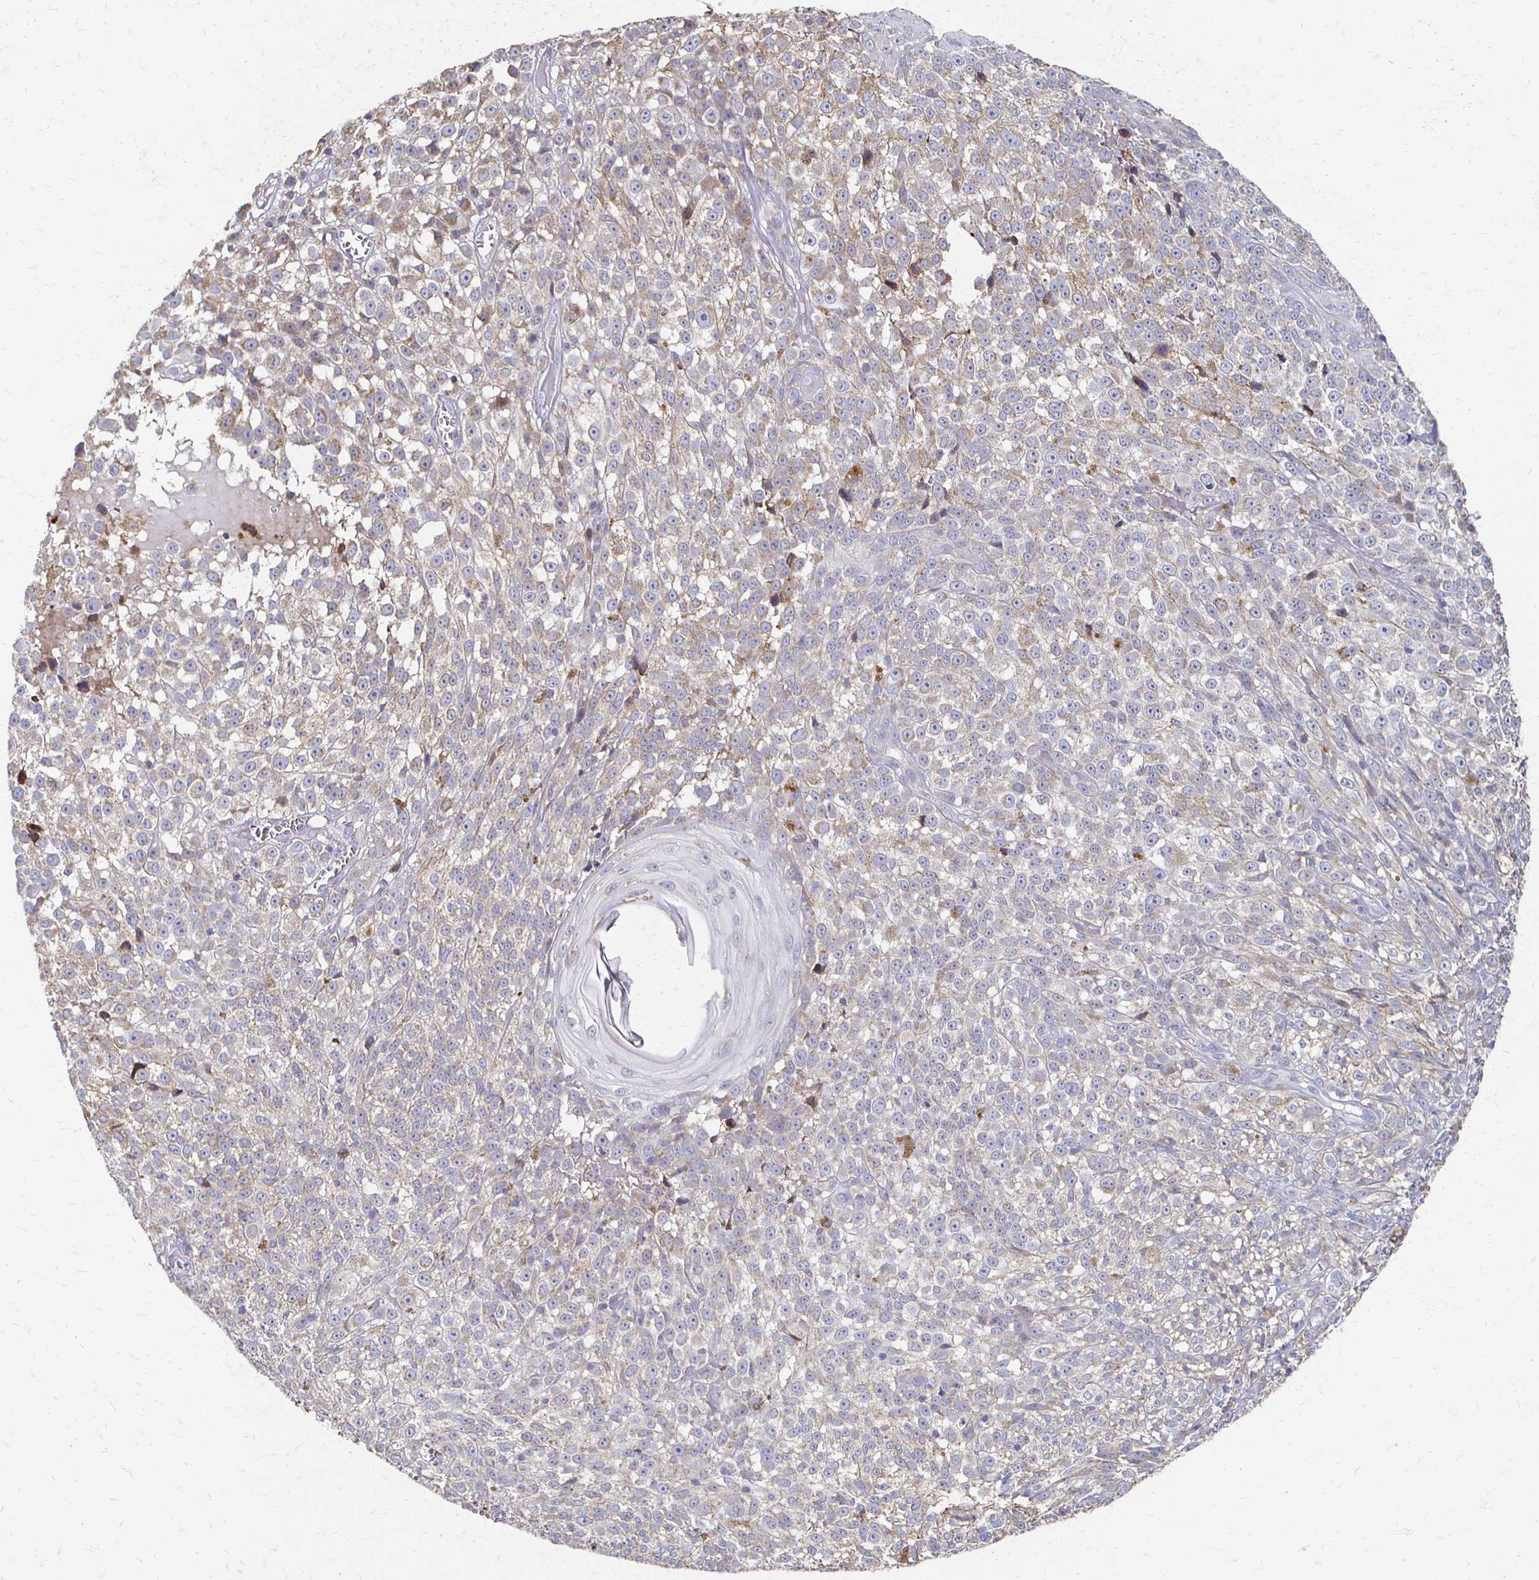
{"staining": {"intensity": "moderate", "quantity": ">75%", "location": "cytoplasmic/membranous"}, "tissue": "melanoma", "cell_type": "Tumor cells", "image_type": "cancer", "snomed": [{"axis": "morphology", "description": "Malignant melanoma, NOS"}, {"axis": "topography", "description": "Skin"}], "caption": "An image of malignant melanoma stained for a protein shows moderate cytoplasmic/membranous brown staining in tumor cells. The staining was performed using DAB to visualize the protein expression in brown, while the nuclei were stained in blue with hematoxylin (Magnification: 20x).", "gene": "CX3CR1", "patient": {"sex": "male", "age": 79}}